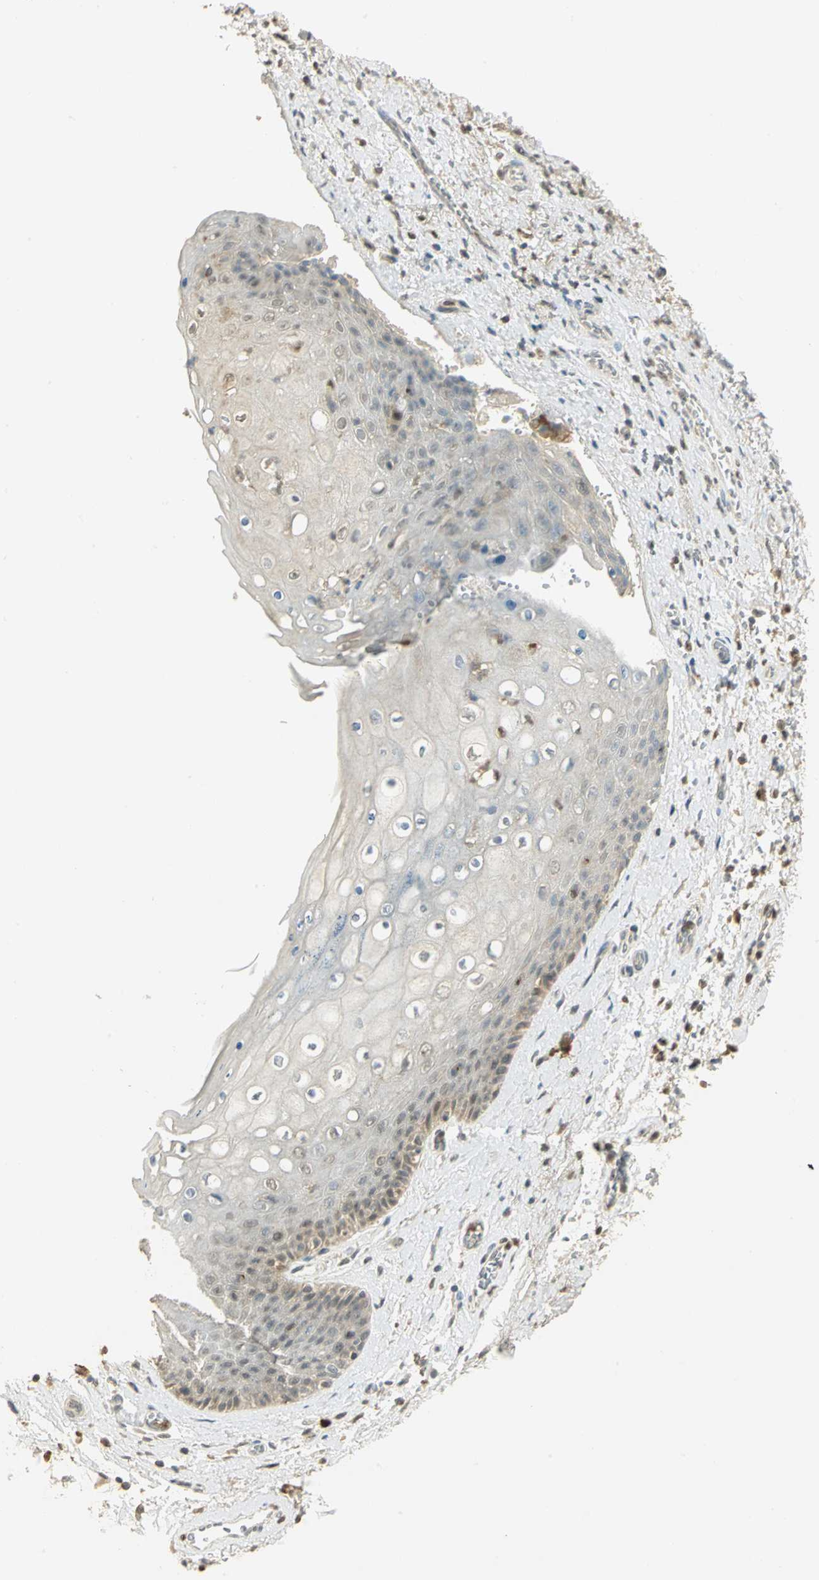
{"staining": {"intensity": "weak", "quantity": "<25%", "location": "cytoplasmic/membranous"}, "tissue": "skin", "cell_type": "Epidermal cells", "image_type": "normal", "snomed": [{"axis": "morphology", "description": "Normal tissue, NOS"}, {"axis": "topography", "description": "Anal"}], "caption": "Protein analysis of normal skin exhibits no significant staining in epidermal cells.", "gene": "BIRC2", "patient": {"sex": "female", "age": 46}}